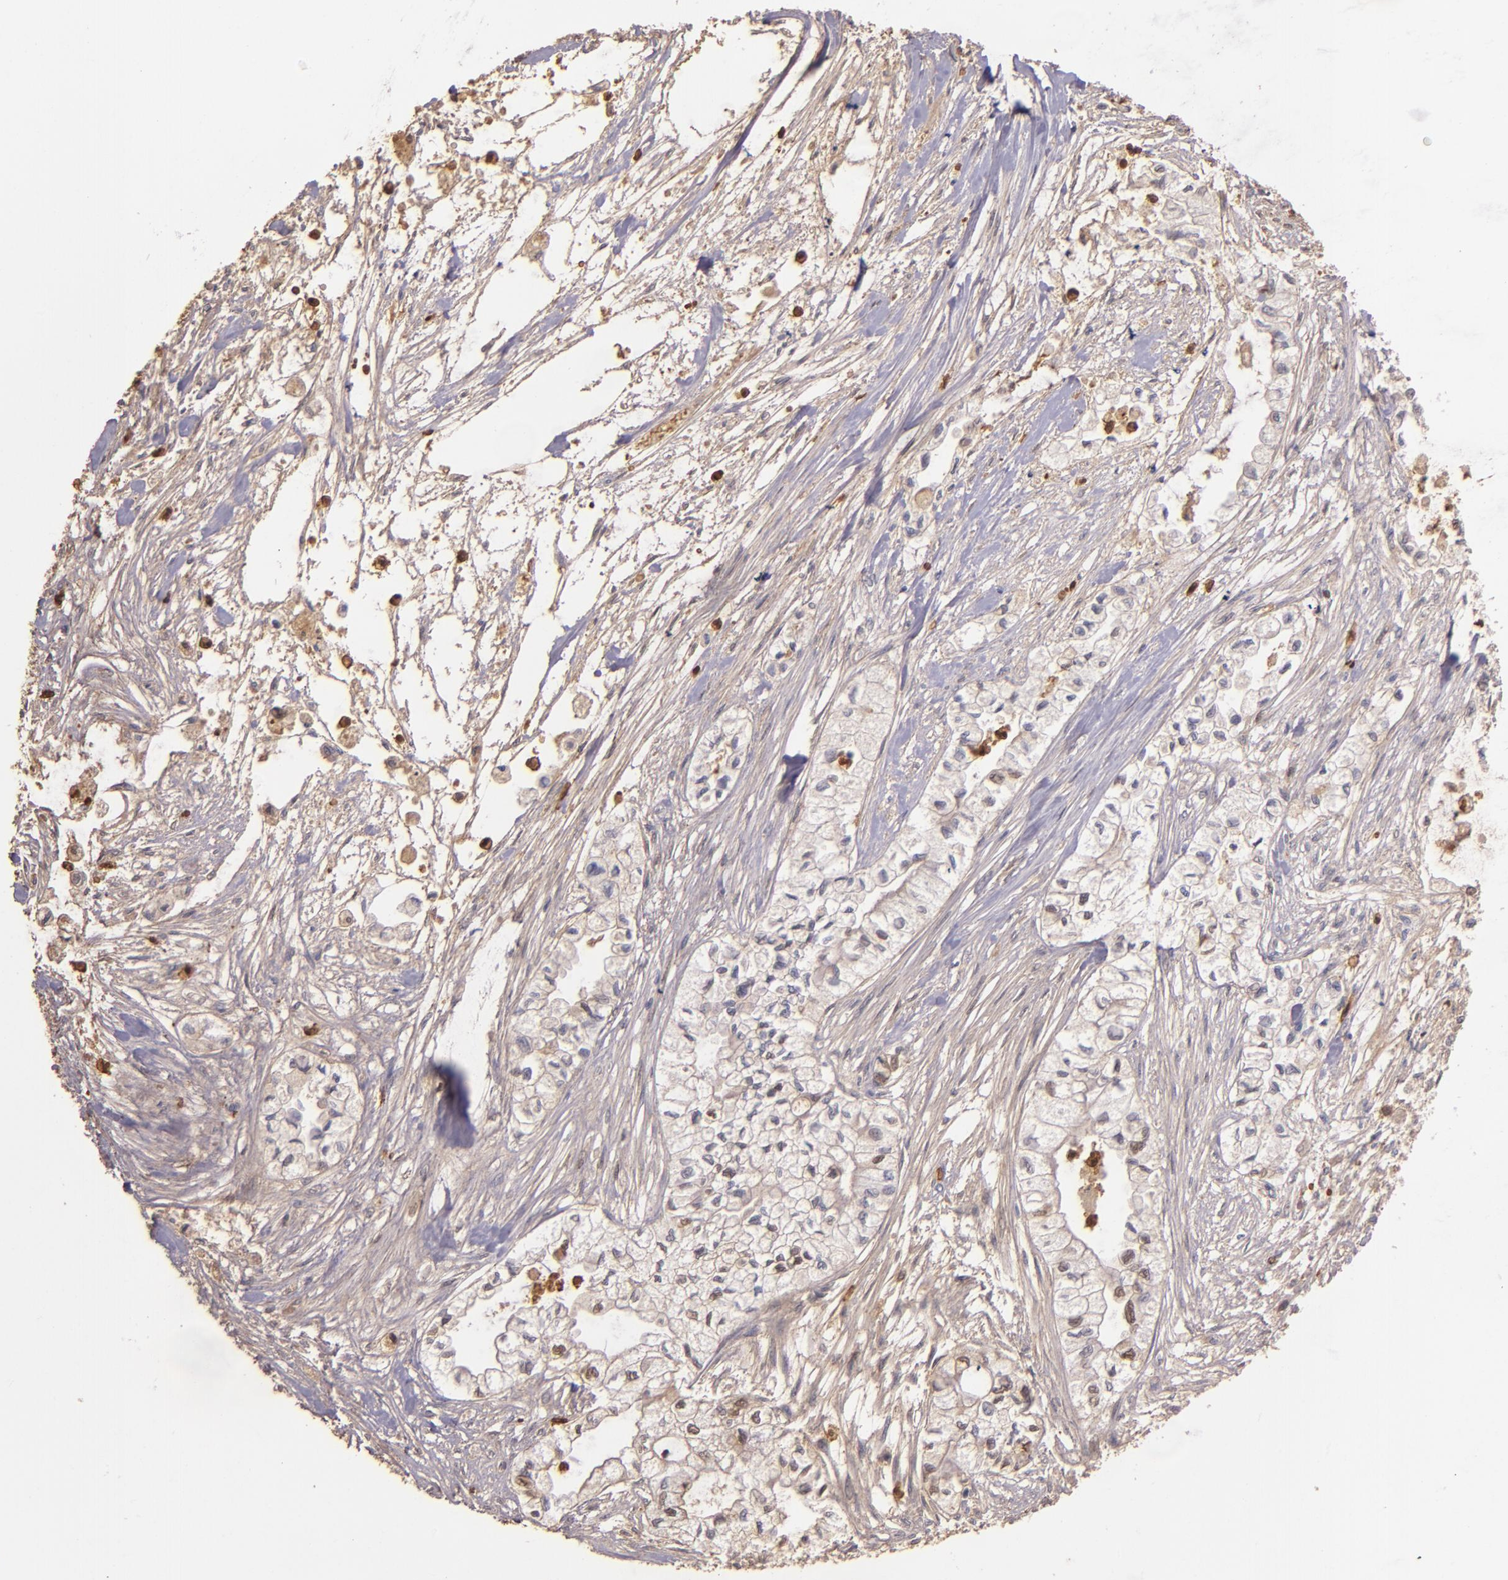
{"staining": {"intensity": "weak", "quantity": ">75%", "location": "cytoplasmic/membranous"}, "tissue": "pancreatic cancer", "cell_type": "Tumor cells", "image_type": "cancer", "snomed": [{"axis": "morphology", "description": "Adenocarcinoma, NOS"}, {"axis": "topography", "description": "Pancreas"}], "caption": "Protein expression analysis of pancreatic cancer demonstrates weak cytoplasmic/membranous positivity in approximately >75% of tumor cells.", "gene": "PTS", "patient": {"sex": "male", "age": 79}}